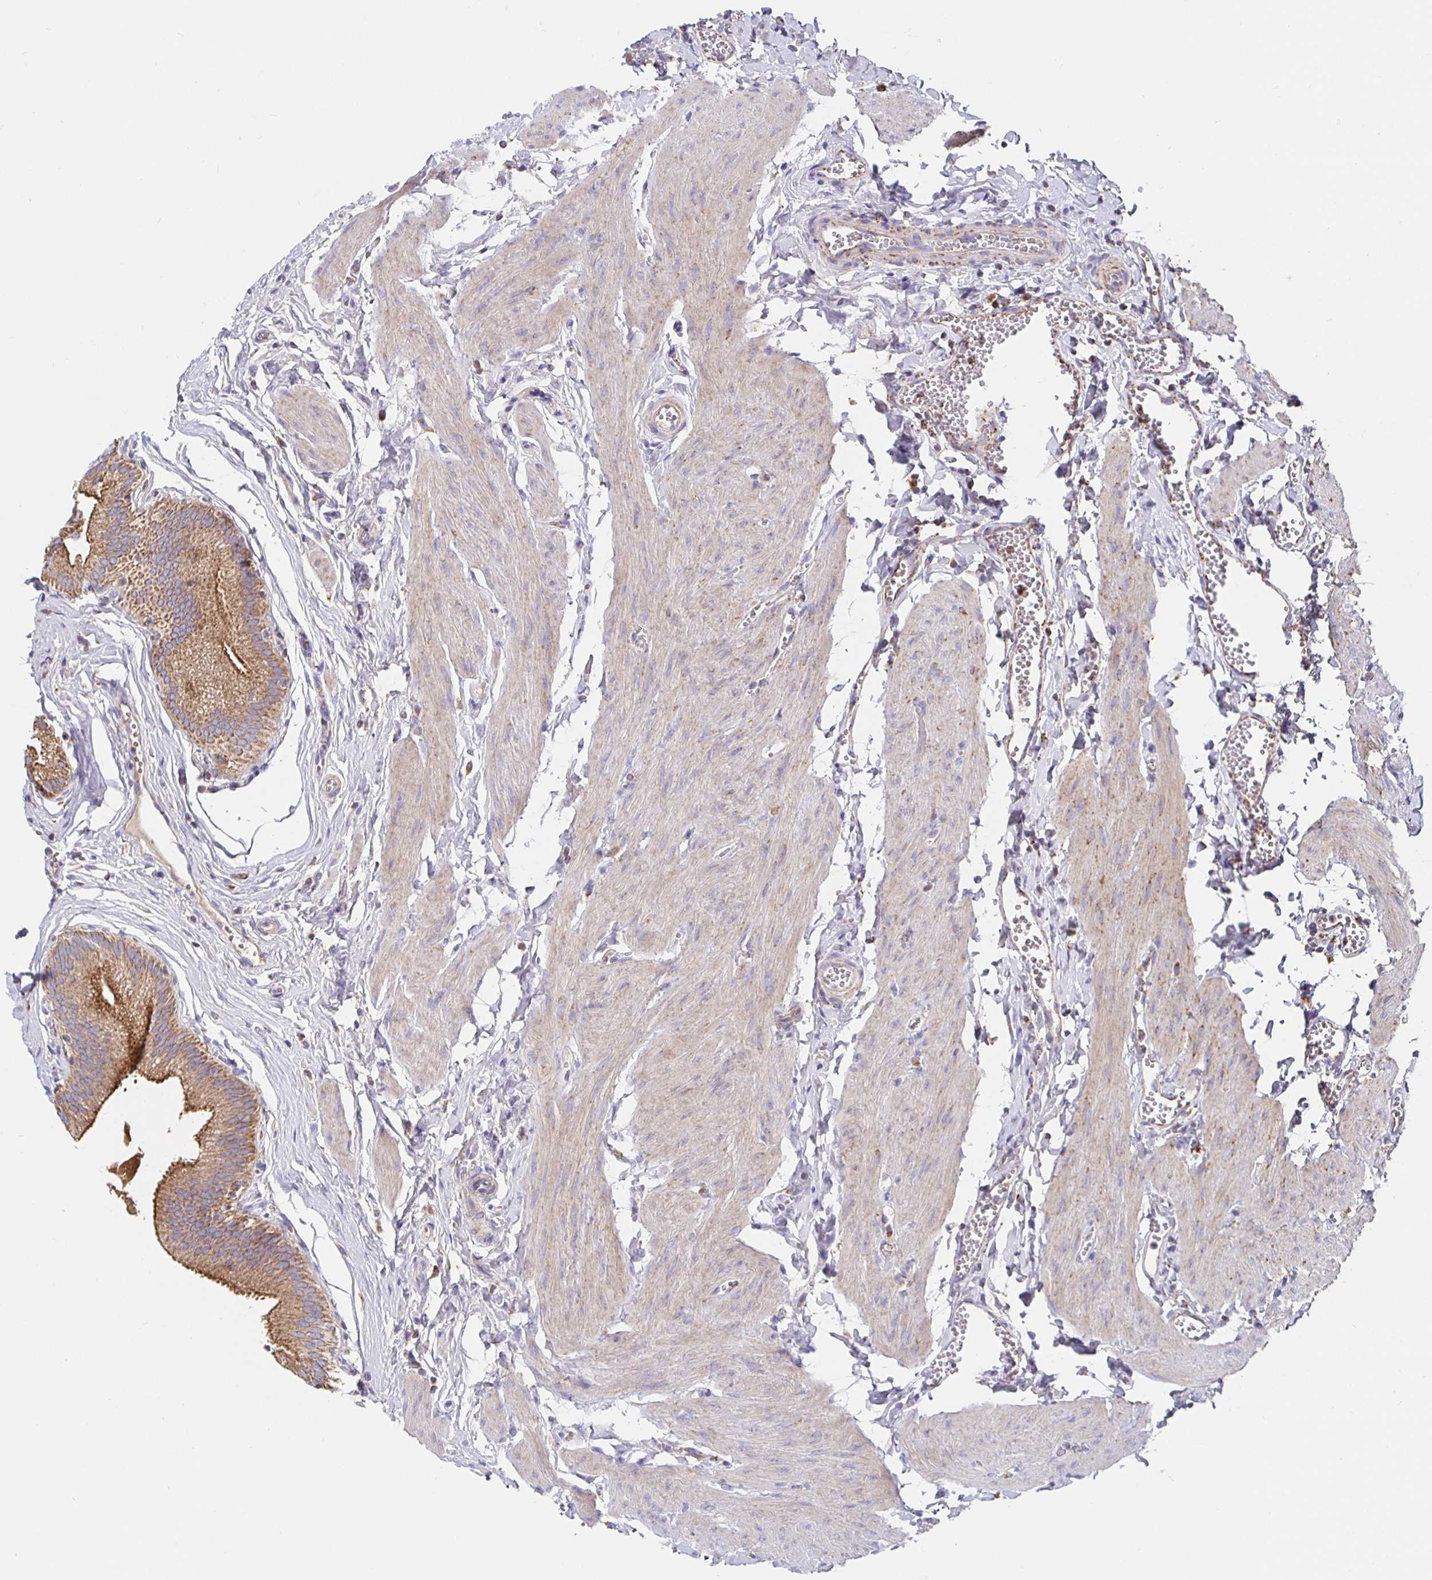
{"staining": {"intensity": "strong", "quantity": ">75%", "location": "cytoplasmic/membranous"}, "tissue": "gallbladder", "cell_type": "Glandular cells", "image_type": "normal", "snomed": [{"axis": "morphology", "description": "Normal tissue, NOS"}, {"axis": "topography", "description": "Gallbladder"}, {"axis": "topography", "description": "Peripheral nerve tissue"}], "caption": "Protein positivity by immunohistochemistry displays strong cytoplasmic/membranous expression in approximately >75% of glandular cells in unremarkable gallbladder.", "gene": "PRDX3", "patient": {"sex": "male", "age": 17}}